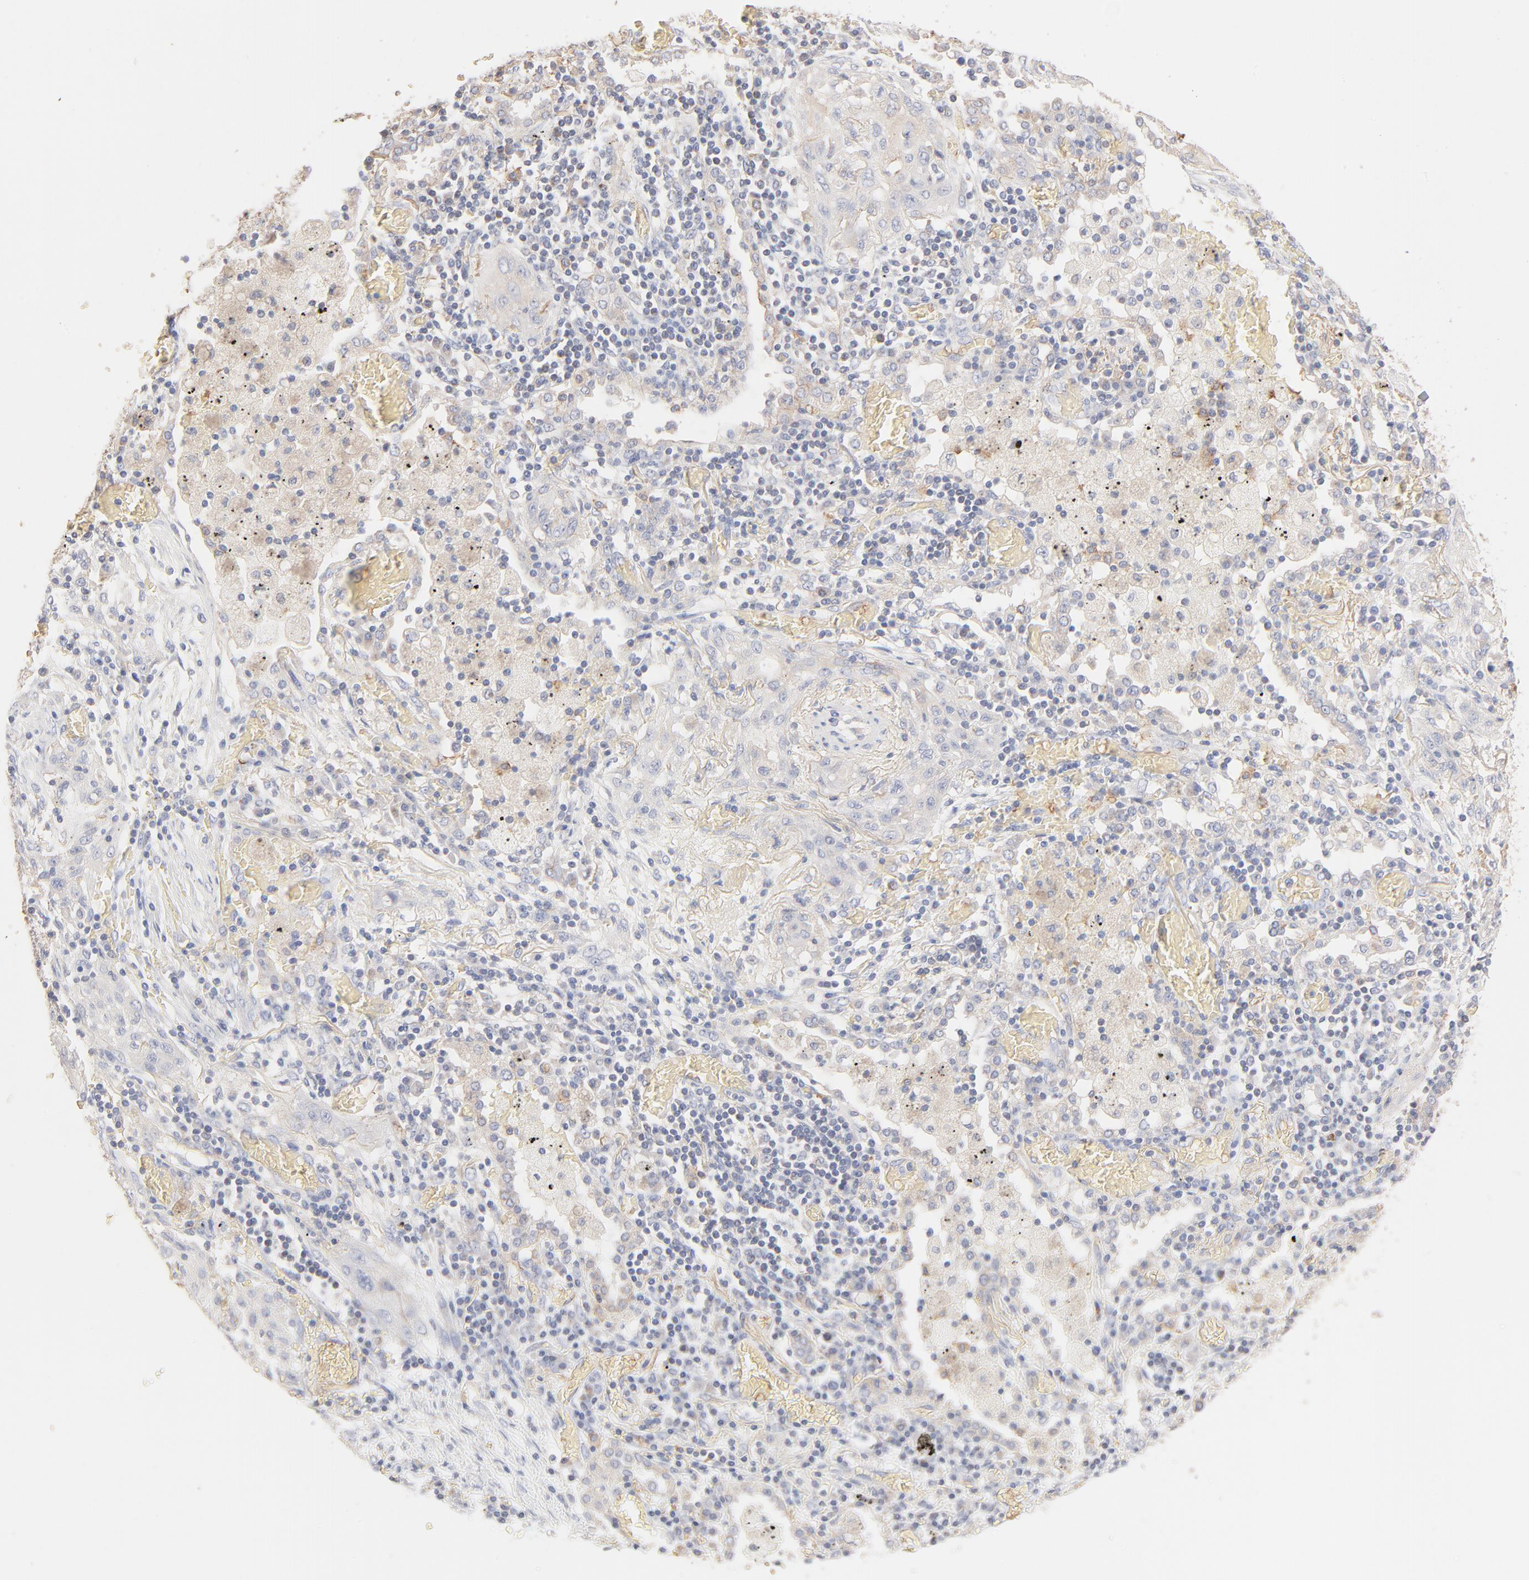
{"staining": {"intensity": "negative", "quantity": "none", "location": "none"}, "tissue": "lung cancer", "cell_type": "Tumor cells", "image_type": "cancer", "snomed": [{"axis": "morphology", "description": "Squamous cell carcinoma, NOS"}, {"axis": "topography", "description": "Lung"}], "caption": "Tumor cells are negative for brown protein staining in squamous cell carcinoma (lung). The staining was performed using DAB (3,3'-diaminobenzidine) to visualize the protein expression in brown, while the nuclei were stained in blue with hematoxylin (Magnification: 20x).", "gene": "SPTB", "patient": {"sex": "female", "age": 47}}